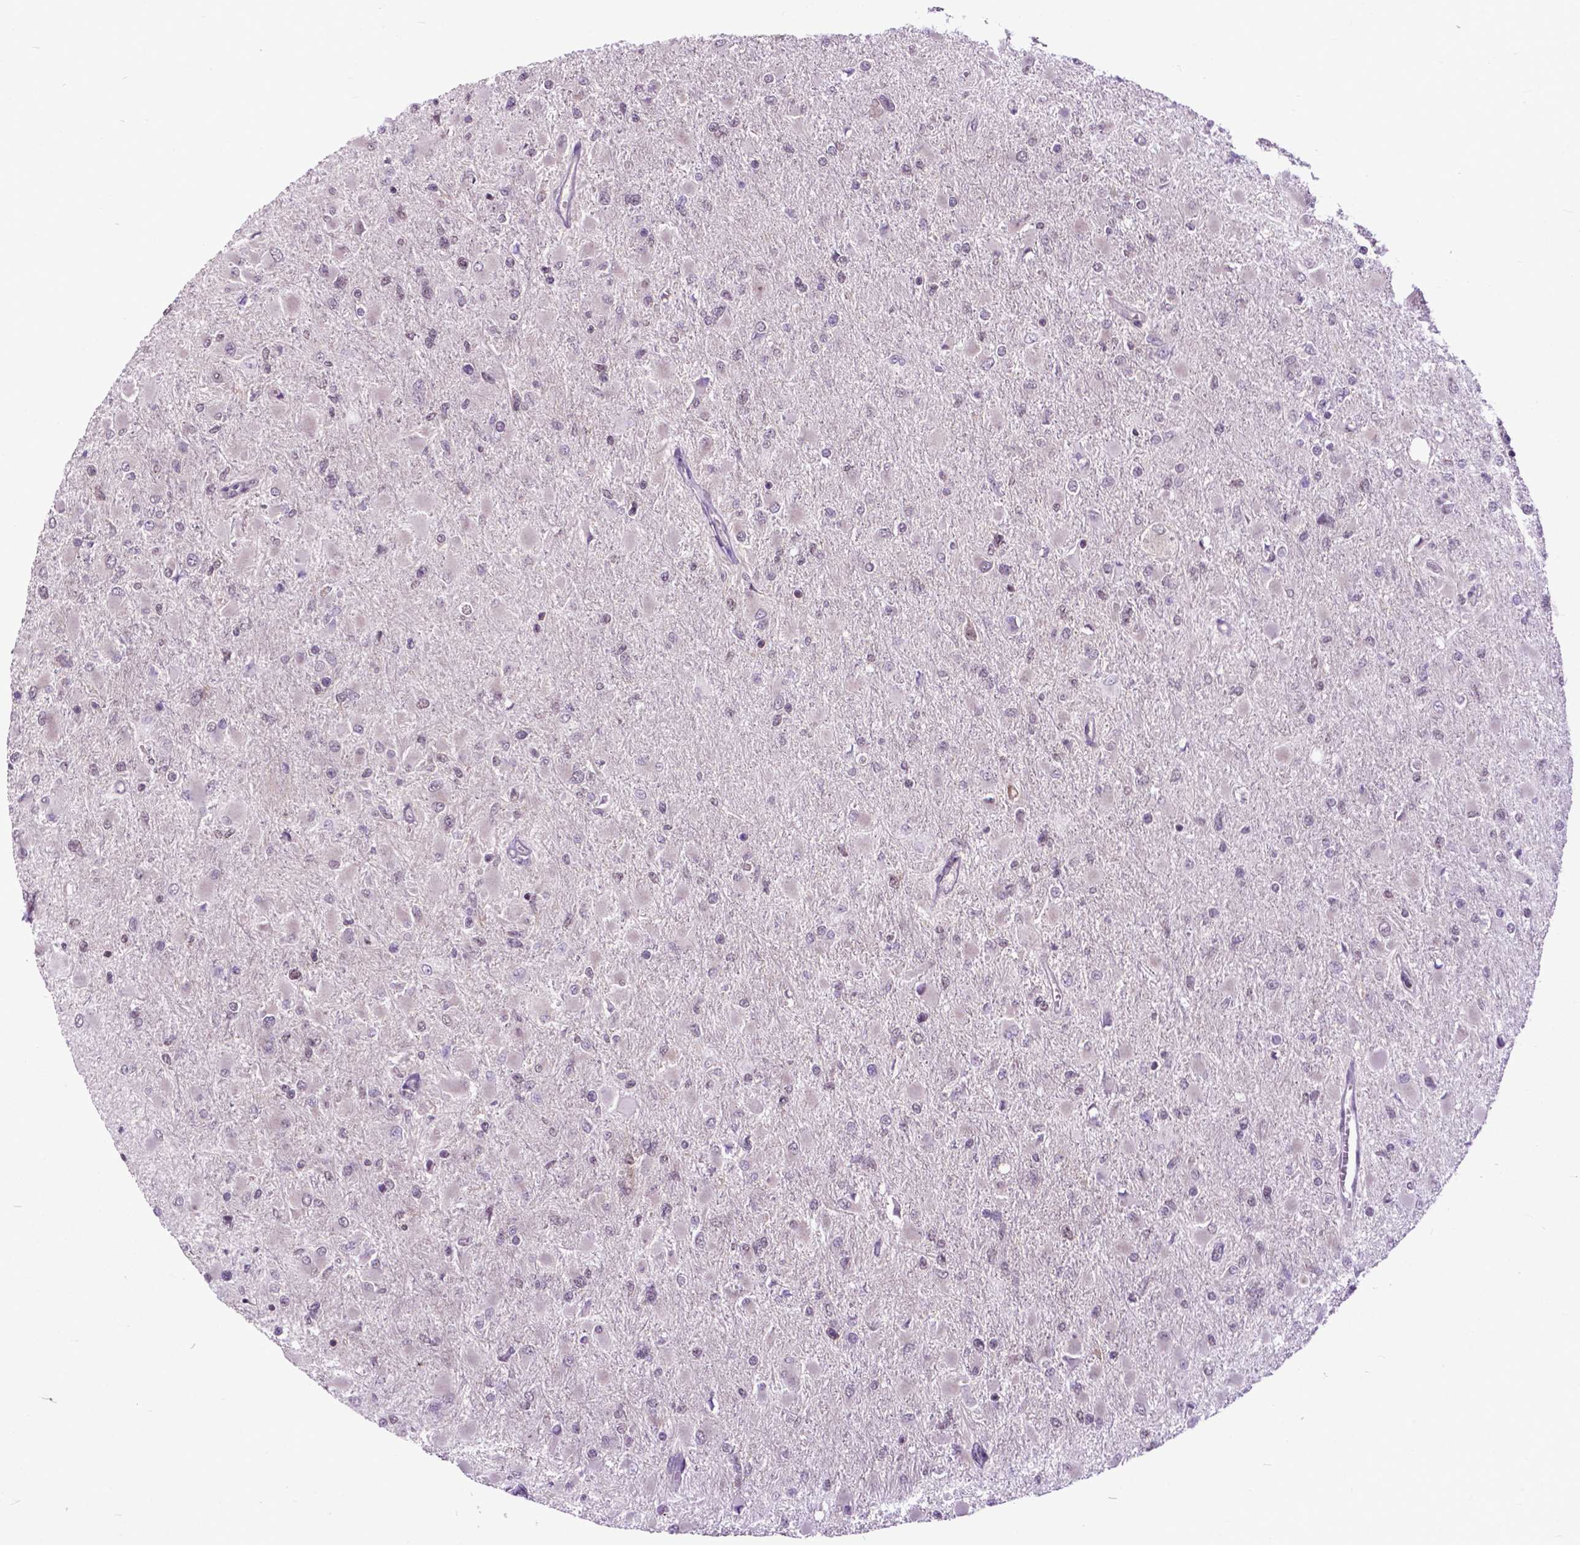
{"staining": {"intensity": "negative", "quantity": "none", "location": "none"}, "tissue": "glioma", "cell_type": "Tumor cells", "image_type": "cancer", "snomed": [{"axis": "morphology", "description": "Glioma, malignant, High grade"}, {"axis": "topography", "description": "Cerebral cortex"}], "caption": "High magnification brightfield microscopy of malignant glioma (high-grade) stained with DAB (3,3'-diaminobenzidine) (brown) and counterstained with hematoxylin (blue): tumor cells show no significant expression. (DAB (3,3'-diaminobenzidine) IHC with hematoxylin counter stain).", "gene": "FAF1", "patient": {"sex": "female", "age": 36}}